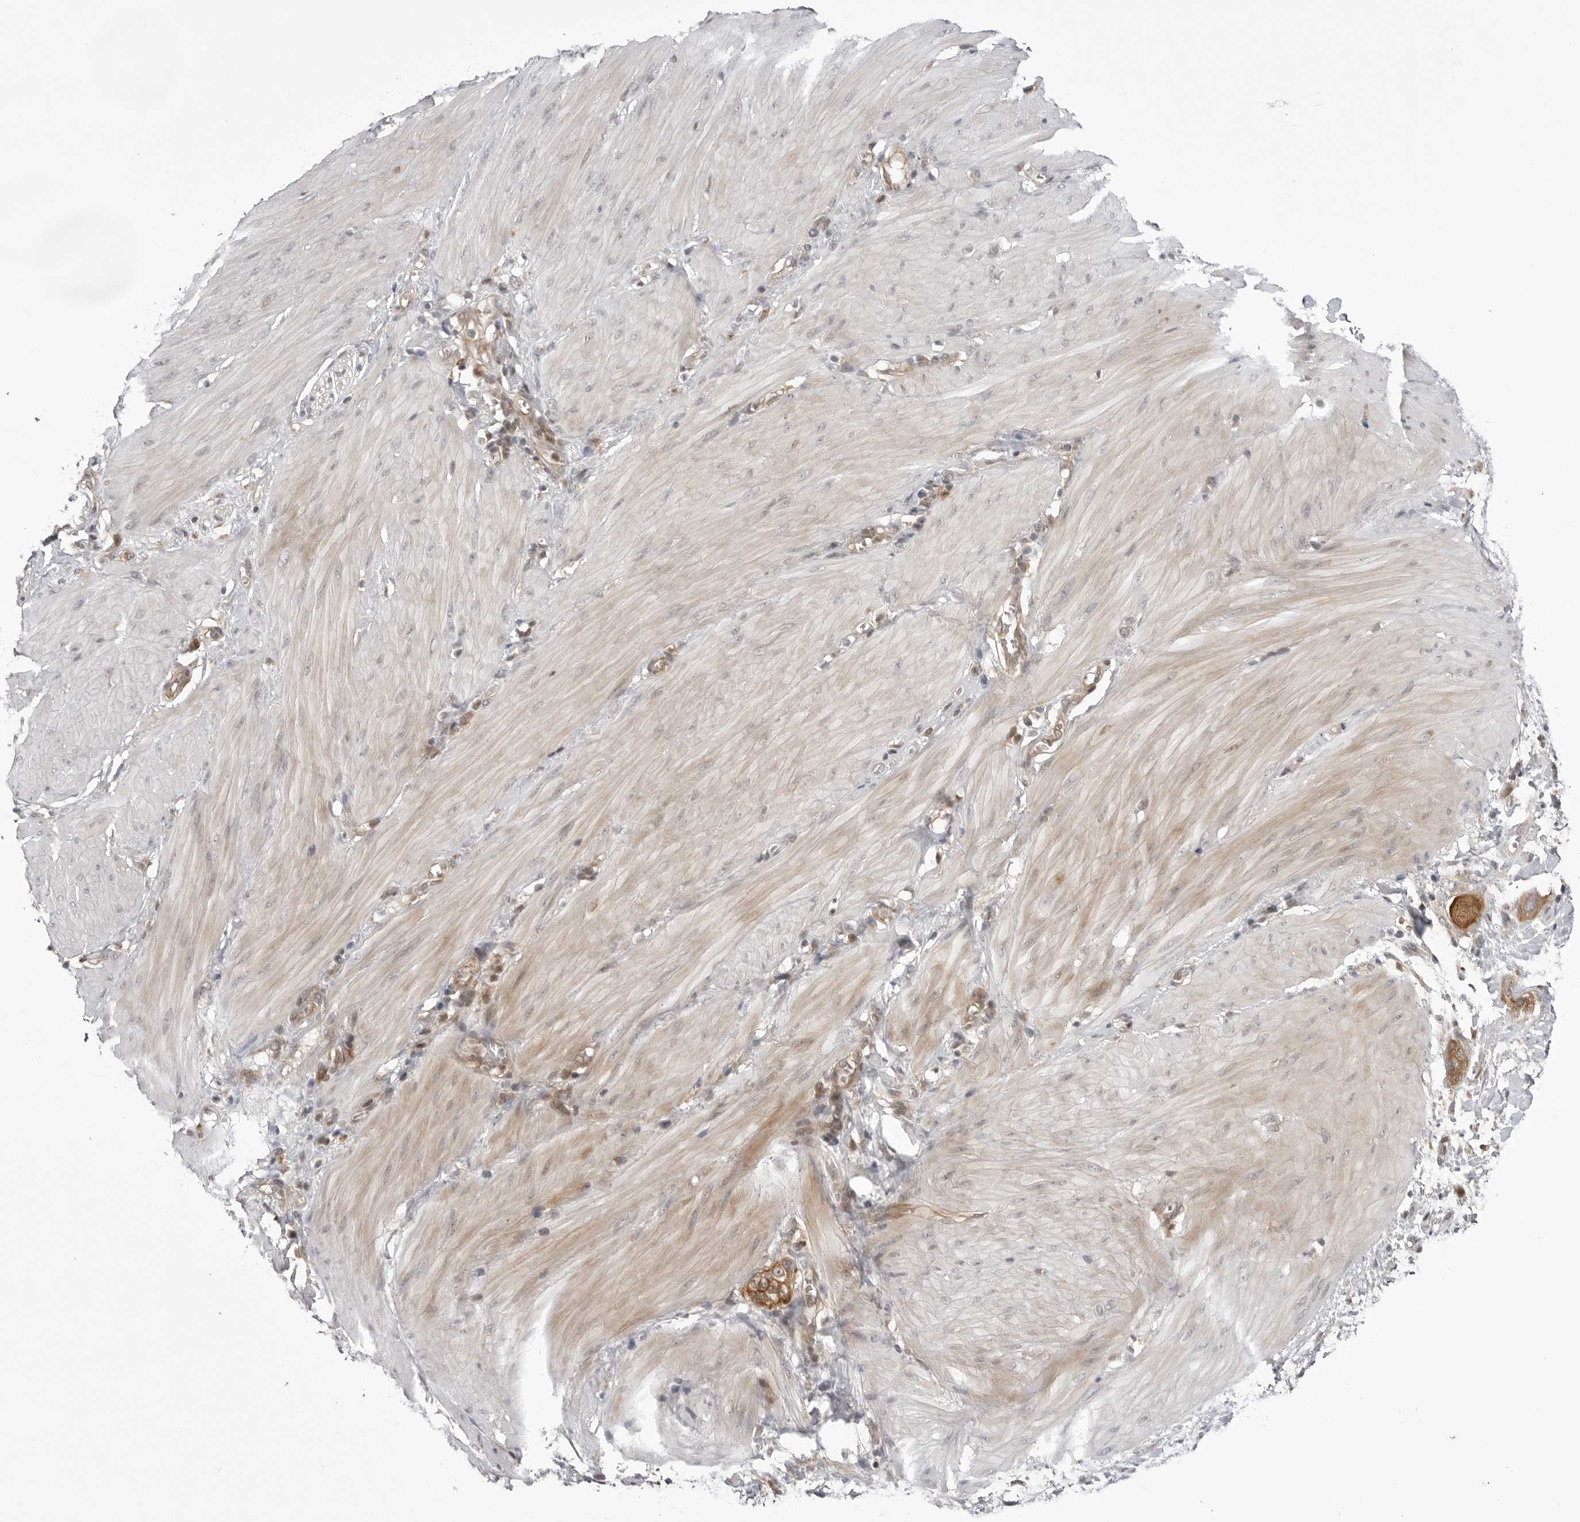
{"staining": {"intensity": "moderate", "quantity": ">75%", "location": "cytoplasmic/membranous"}, "tissue": "stomach cancer", "cell_type": "Tumor cells", "image_type": "cancer", "snomed": [{"axis": "morphology", "description": "Adenocarcinoma, NOS"}, {"axis": "topography", "description": "Stomach"}, {"axis": "topography", "description": "Stomach, lower"}], "caption": "High-power microscopy captured an immunohistochemistry photomicrograph of stomach cancer, revealing moderate cytoplasmic/membranous staining in approximately >75% of tumor cells. (Stains: DAB (3,3'-diaminobenzidine) in brown, nuclei in blue, Microscopy: brightfield microscopy at high magnification).", "gene": "USP43", "patient": {"sex": "female", "age": 48}}